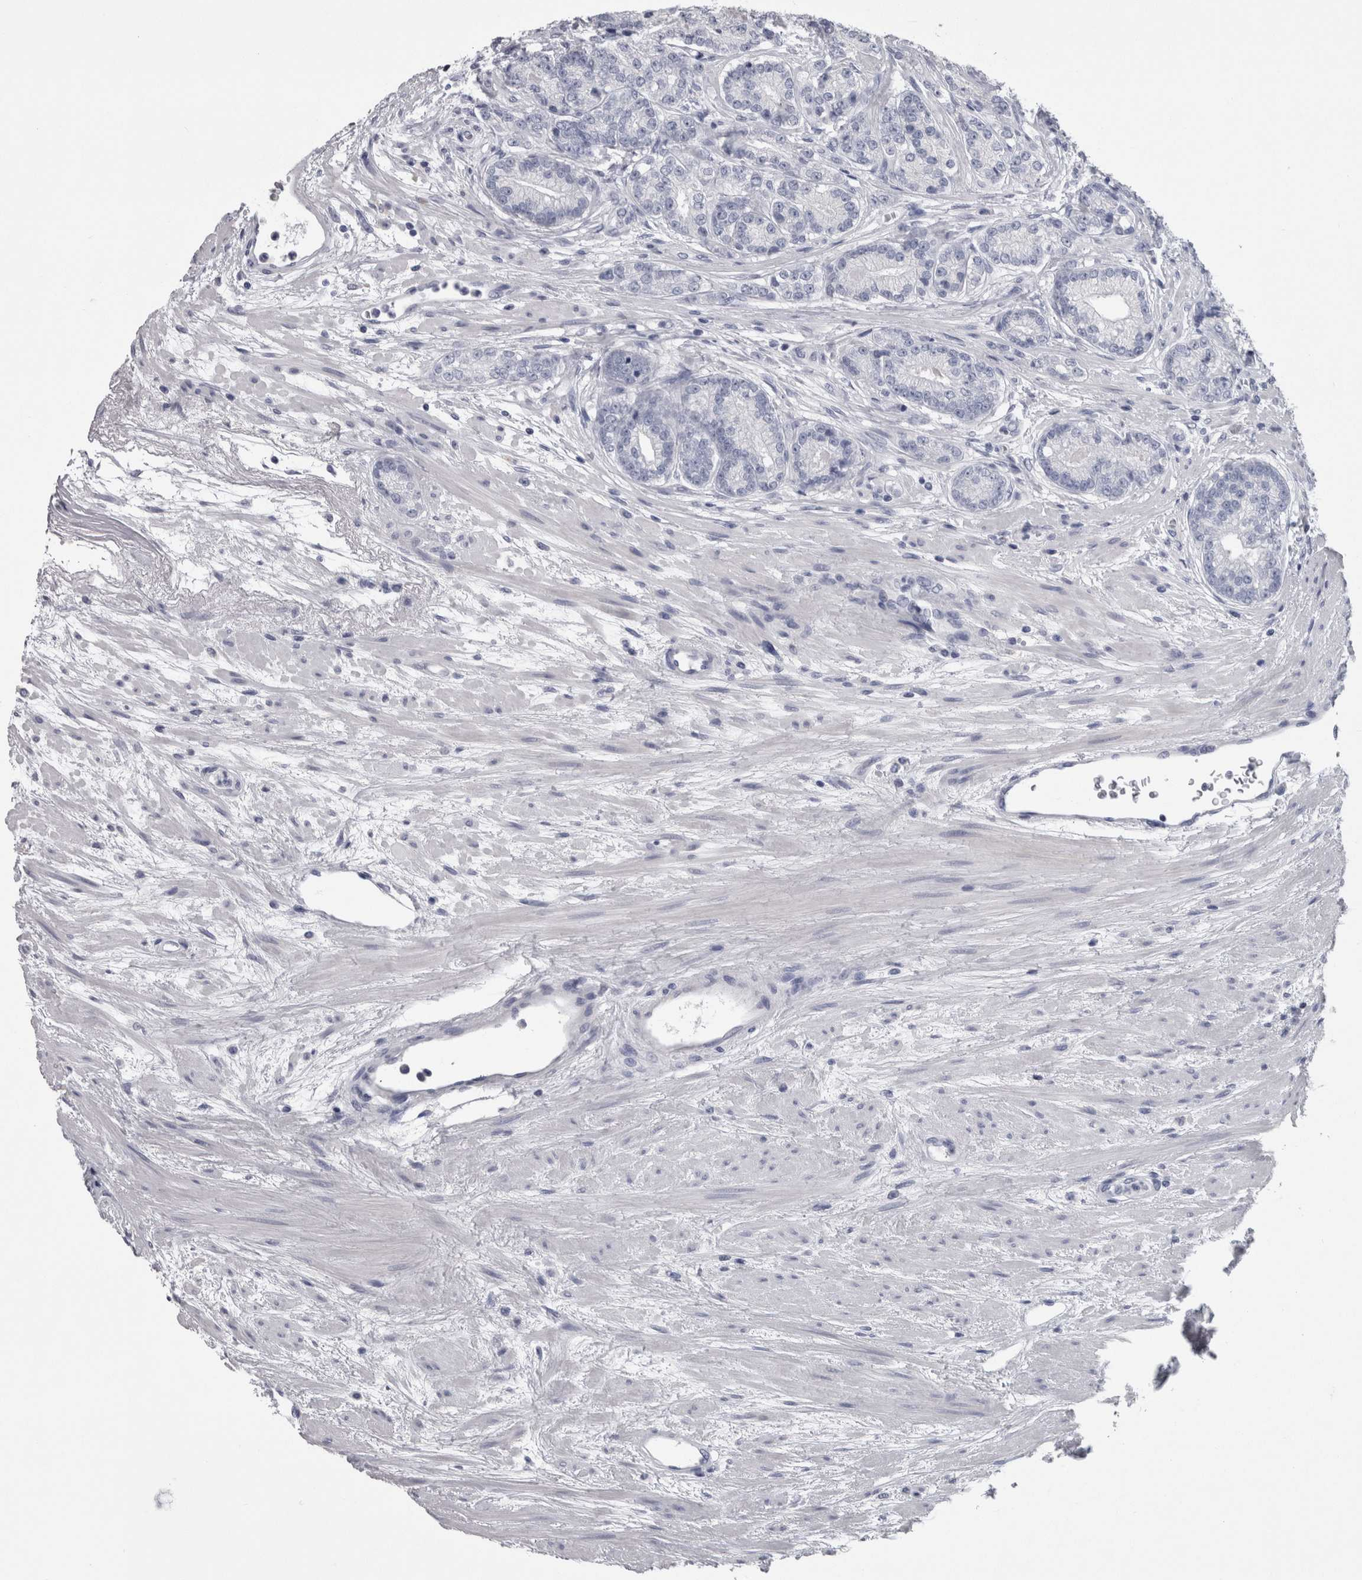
{"staining": {"intensity": "negative", "quantity": "none", "location": "none"}, "tissue": "prostate cancer", "cell_type": "Tumor cells", "image_type": "cancer", "snomed": [{"axis": "morphology", "description": "Adenocarcinoma, High grade"}, {"axis": "topography", "description": "Prostate"}], "caption": "Image shows no significant protein staining in tumor cells of prostate adenocarcinoma (high-grade).", "gene": "CA8", "patient": {"sex": "male", "age": 61}}